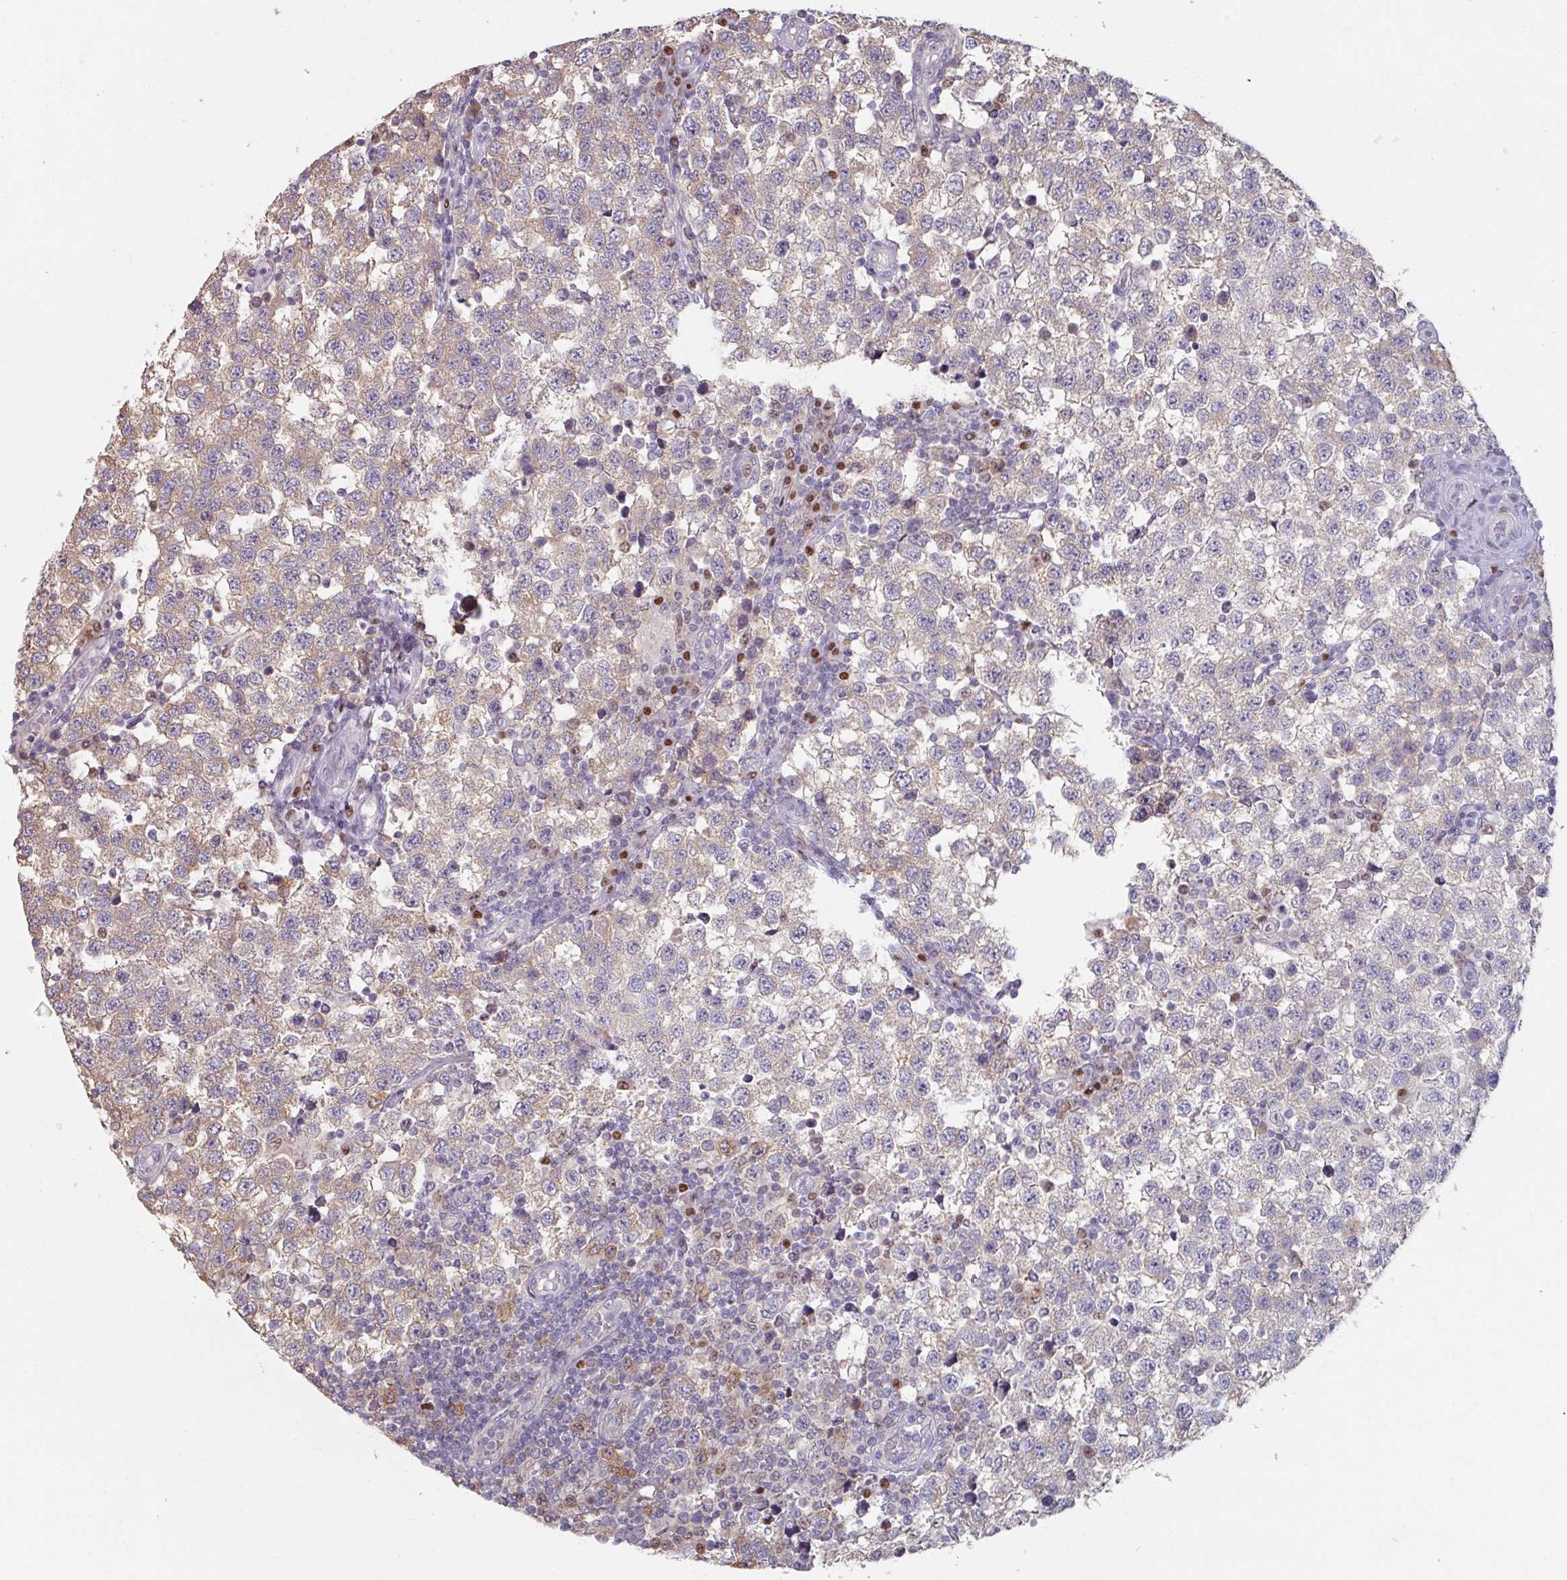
{"staining": {"intensity": "weak", "quantity": "25%-75%", "location": "cytoplasmic/membranous"}, "tissue": "testis cancer", "cell_type": "Tumor cells", "image_type": "cancer", "snomed": [{"axis": "morphology", "description": "Seminoma, NOS"}, {"axis": "topography", "description": "Testis"}], "caption": "Immunohistochemistry (IHC) (DAB) staining of testis cancer shows weak cytoplasmic/membranous protein staining in approximately 25%-75% of tumor cells.", "gene": "ZBTB6", "patient": {"sex": "male", "age": 34}}